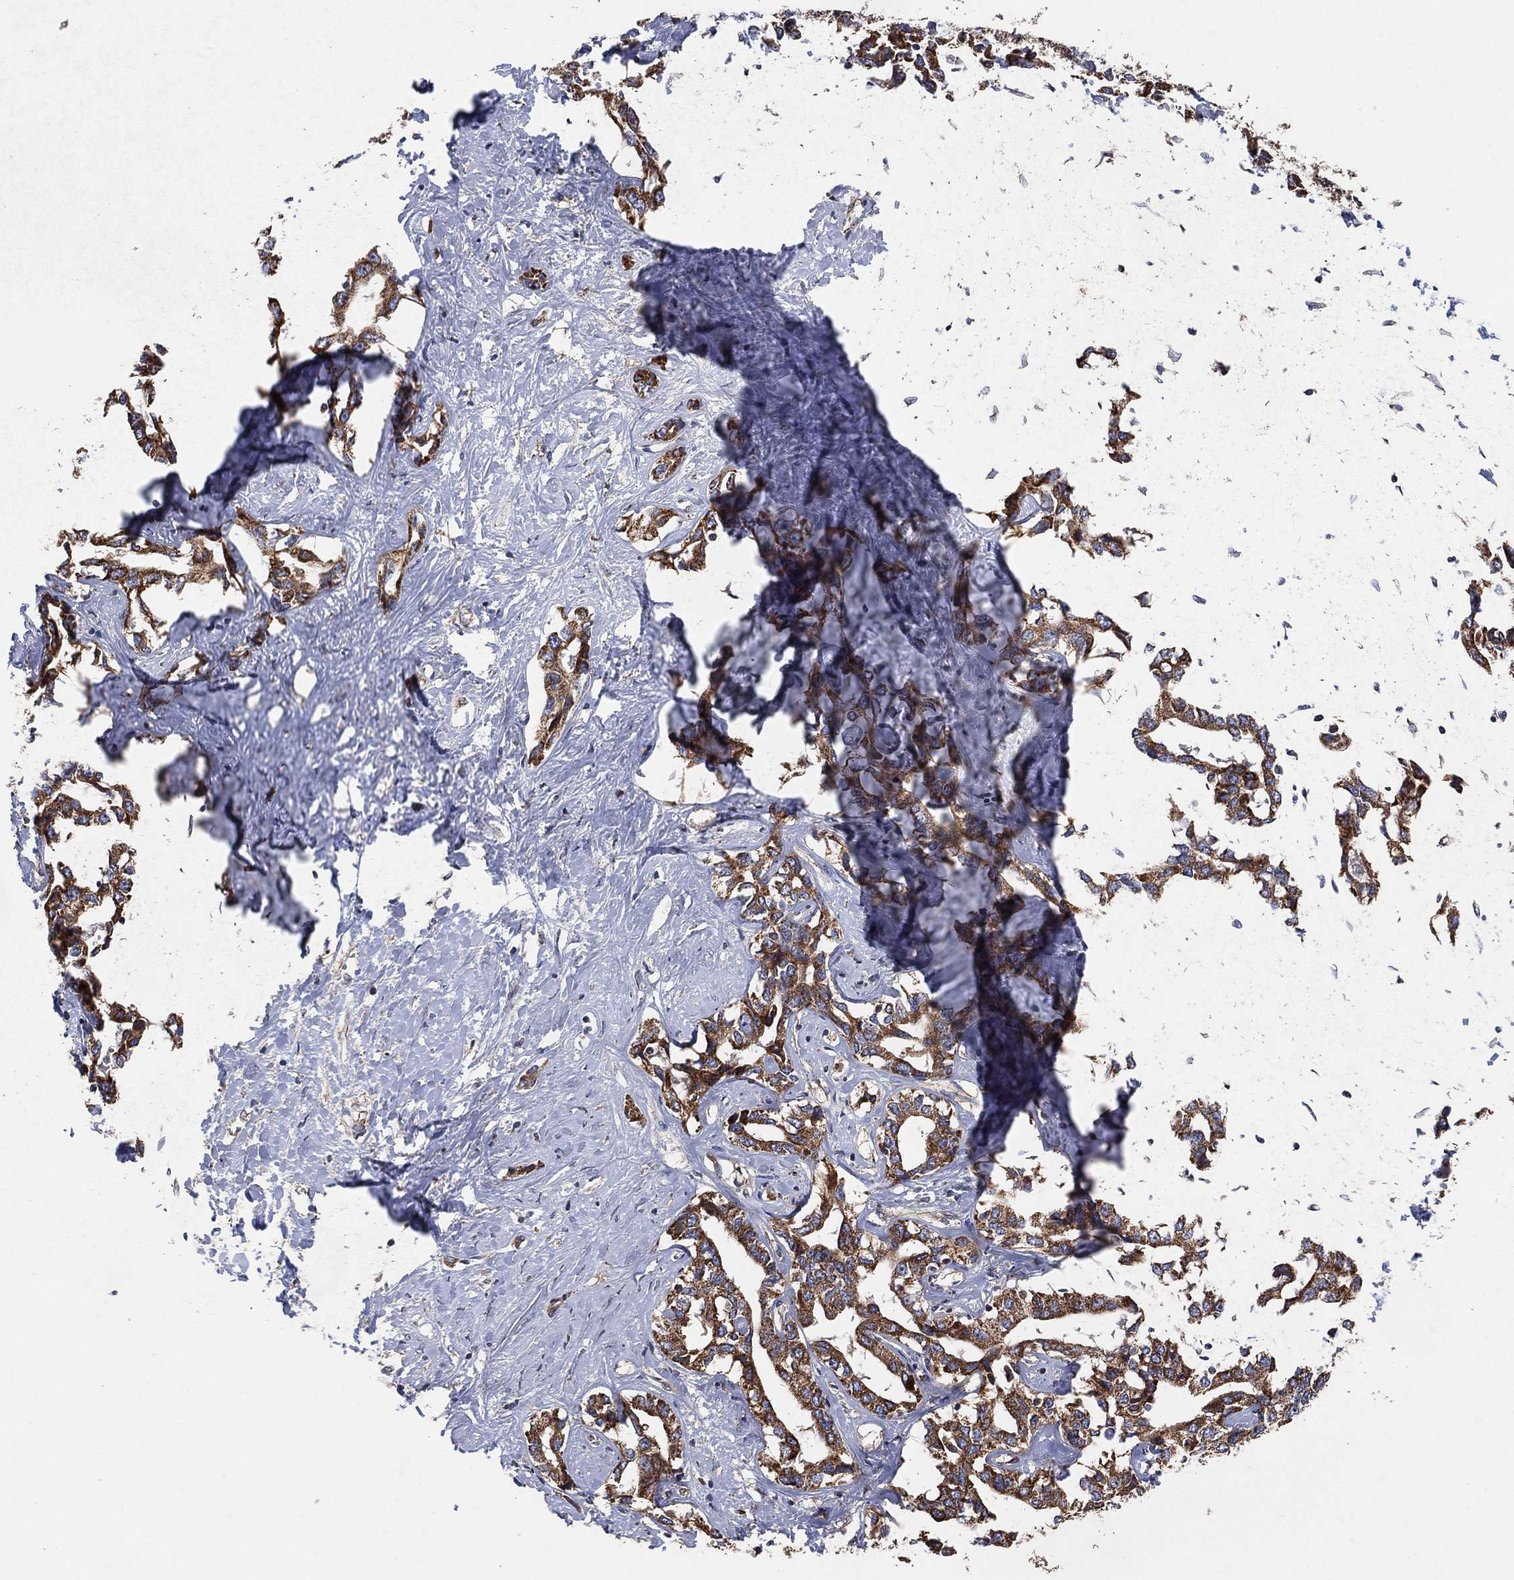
{"staining": {"intensity": "strong", "quantity": "25%-75%", "location": "cytoplasmic/membranous"}, "tissue": "liver cancer", "cell_type": "Tumor cells", "image_type": "cancer", "snomed": [{"axis": "morphology", "description": "Cholangiocarcinoma"}, {"axis": "topography", "description": "Liver"}], "caption": "A histopathology image showing strong cytoplasmic/membranous positivity in about 25%-75% of tumor cells in cholangiocarcinoma (liver), as visualized by brown immunohistochemical staining.", "gene": "LIMD1", "patient": {"sex": "male", "age": 59}}